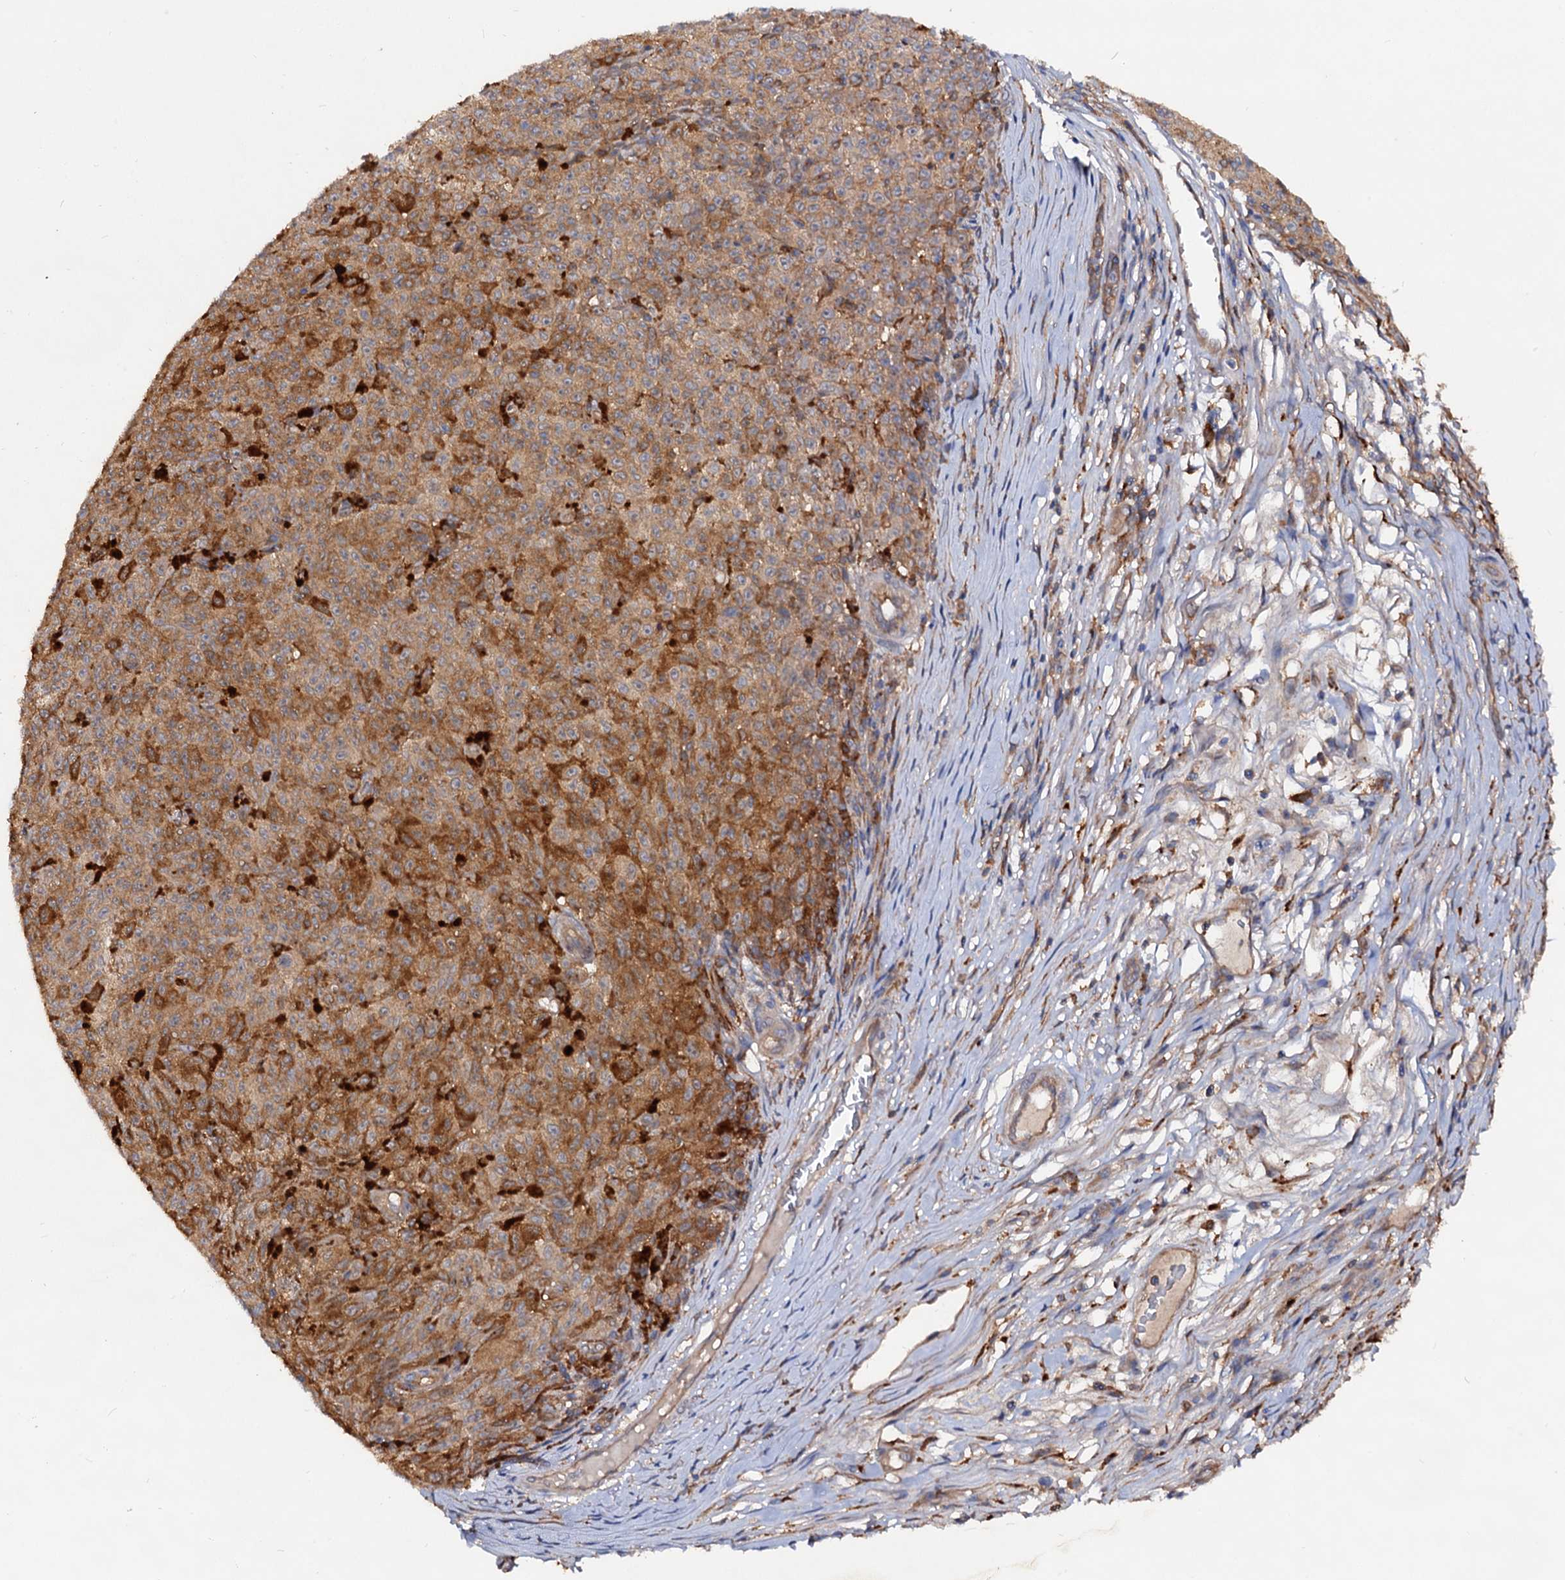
{"staining": {"intensity": "moderate", "quantity": ">75%", "location": "cytoplasmic/membranous"}, "tissue": "melanoma", "cell_type": "Tumor cells", "image_type": "cancer", "snomed": [{"axis": "morphology", "description": "Malignant melanoma, NOS"}, {"axis": "topography", "description": "Skin"}], "caption": "Protein analysis of melanoma tissue displays moderate cytoplasmic/membranous expression in approximately >75% of tumor cells.", "gene": "VPS29", "patient": {"sex": "female", "age": 82}}